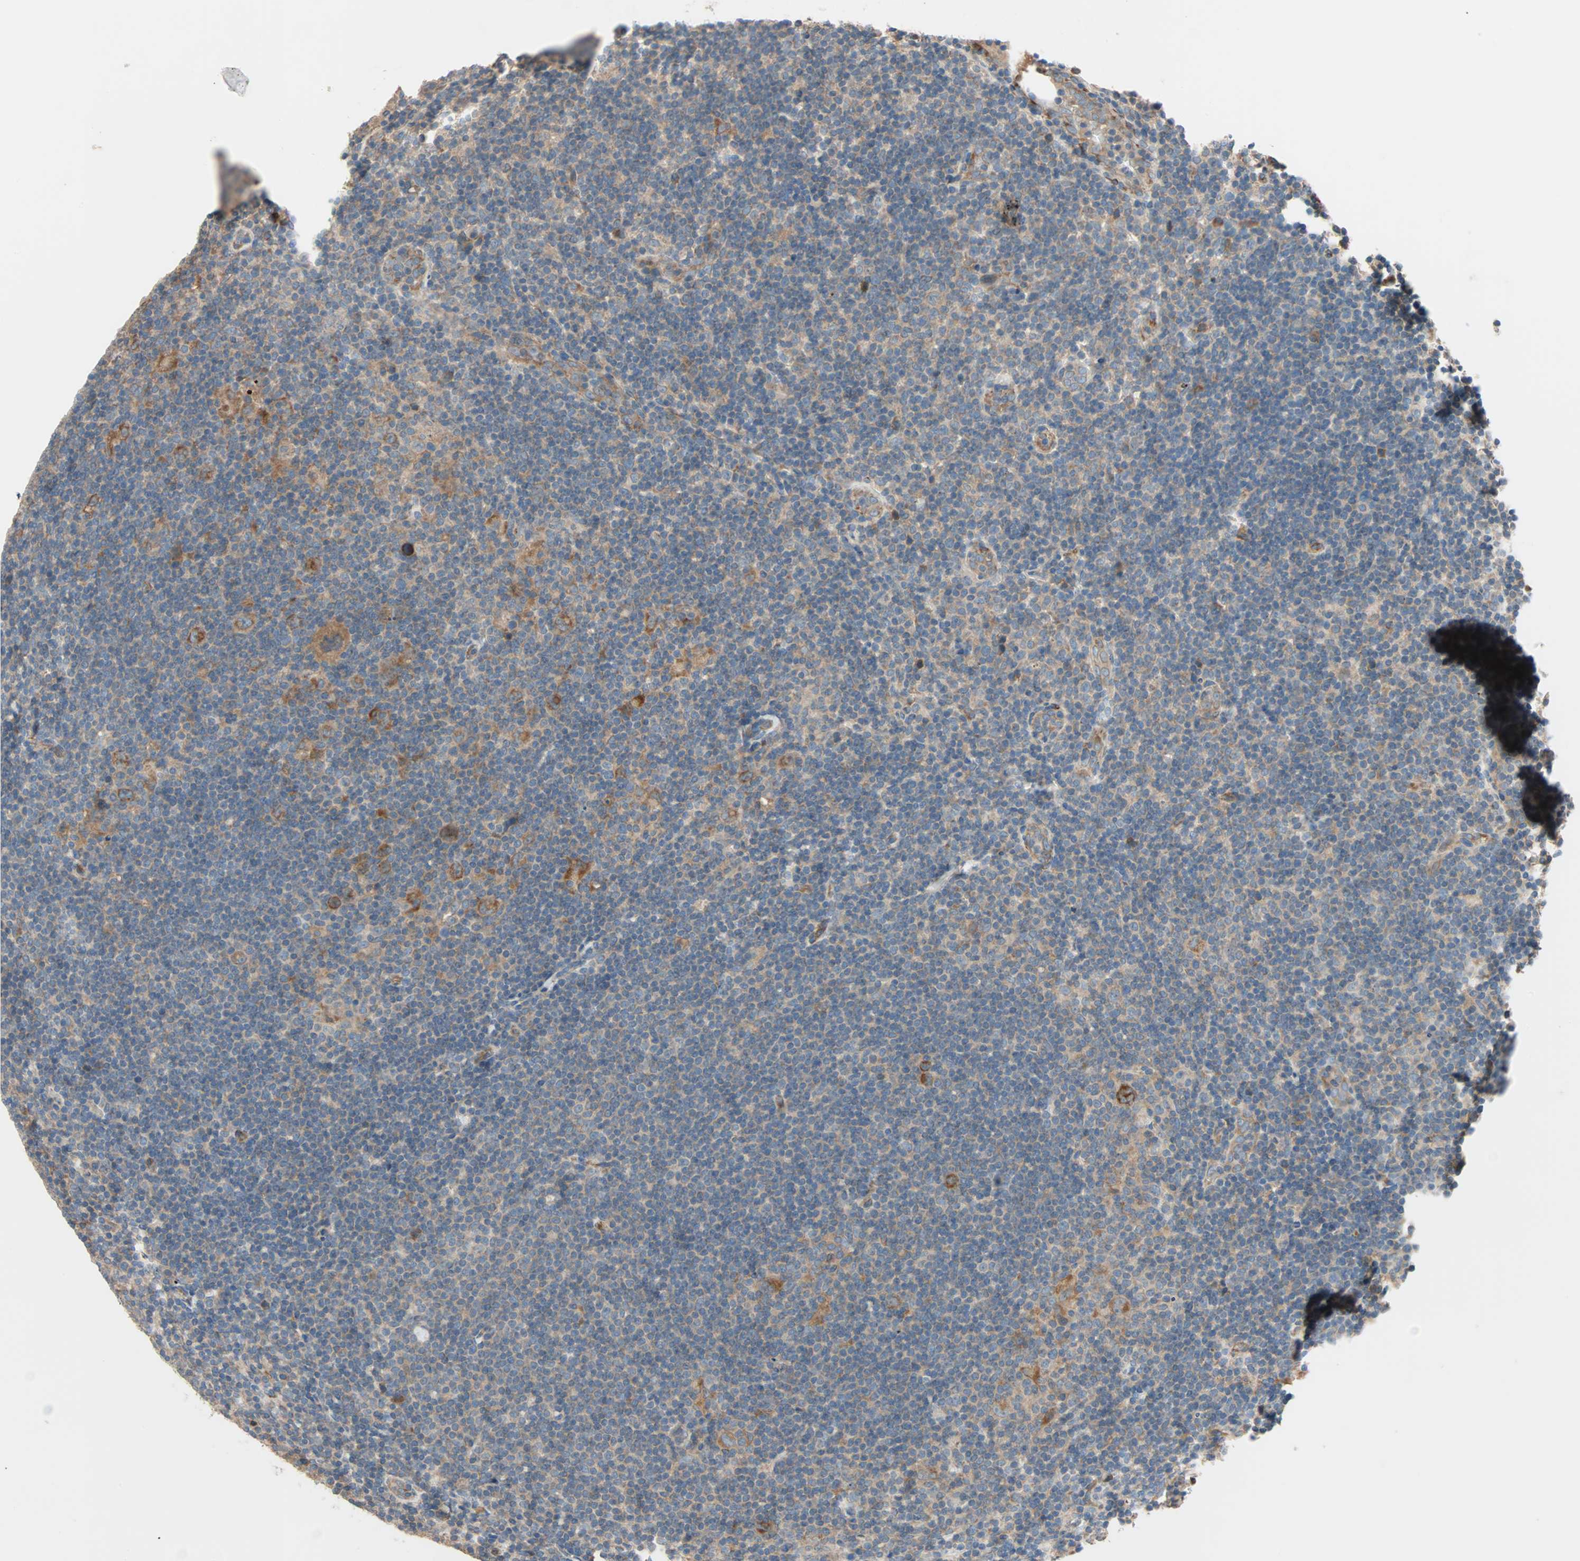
{"staining": {"intensity": "moderate", "quantity": ">75%", "location": "cytoplasmic/membranous"}, "tissue": "lymphoma", "cell_type": "Tumor cells", "image_type": "cancer", "snomed": [{"axis": "morphology", "description": "Hodgkin's disease, NOS"}, {"axis": "topography", "description": "Lymph node"}], "caption": "Hodgkin's disease stained with a brown dye reveals moderate cytoplasmic/membranous positive positivity in about >75% of tumor cells.", "gene": "XYLT1", "patient": {"sex": "female", "age": 57}}